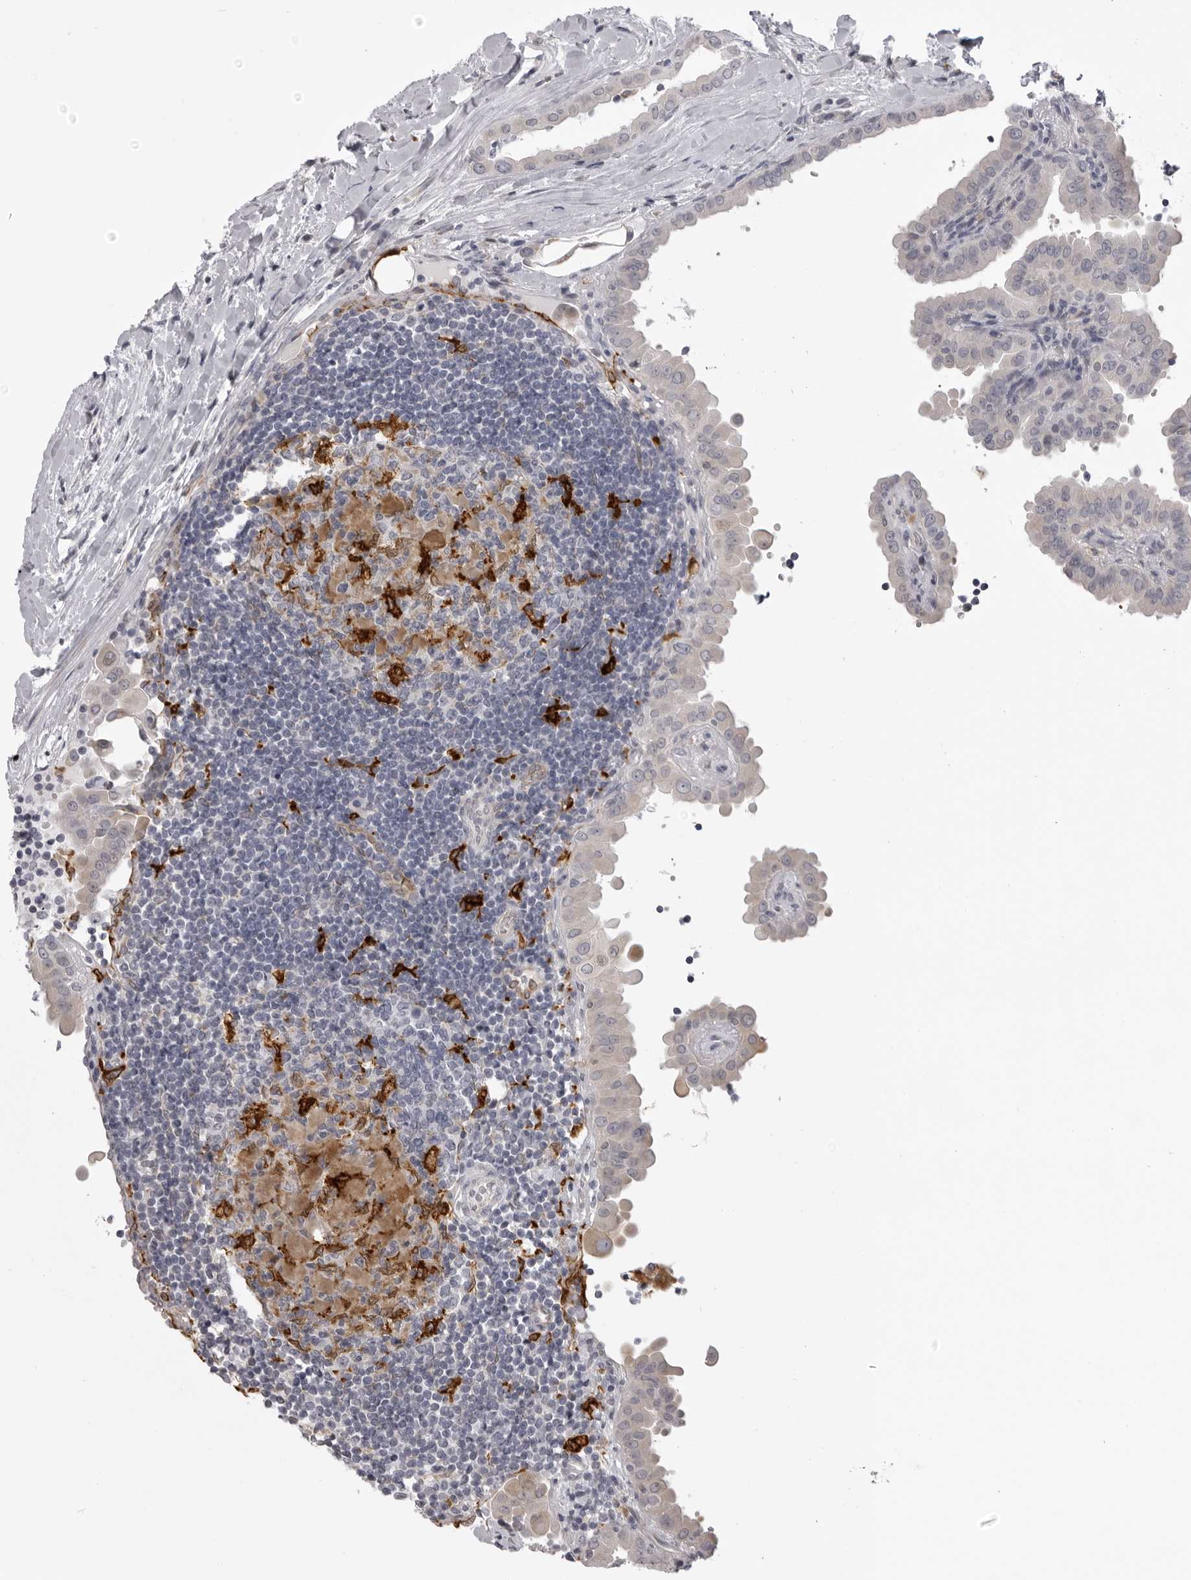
{"staining": {"intensity": "negative", "quantity": "none", "location": "none"}, "tissue": "thyroid cancer", "cell_type": "Tumor cells", "image_type": "cancer", "snomed": [{"axis": "morphology", "description": "Papillary adenocarcinoma, NOS"}, {"axis": "topography", "description": "Thyroid gland"}], "caption": "This micrograph is of thyroid cancer stained with immunohistochemistry (IHC) to label a protein in brown with the nuclei are counter-stained blue. There is no expression in tumor cells. (DAB immunohistochemistry (IHC), high magnification).", "gene": "NCEH1", "patient": {"sex": "male", "age": 33}}